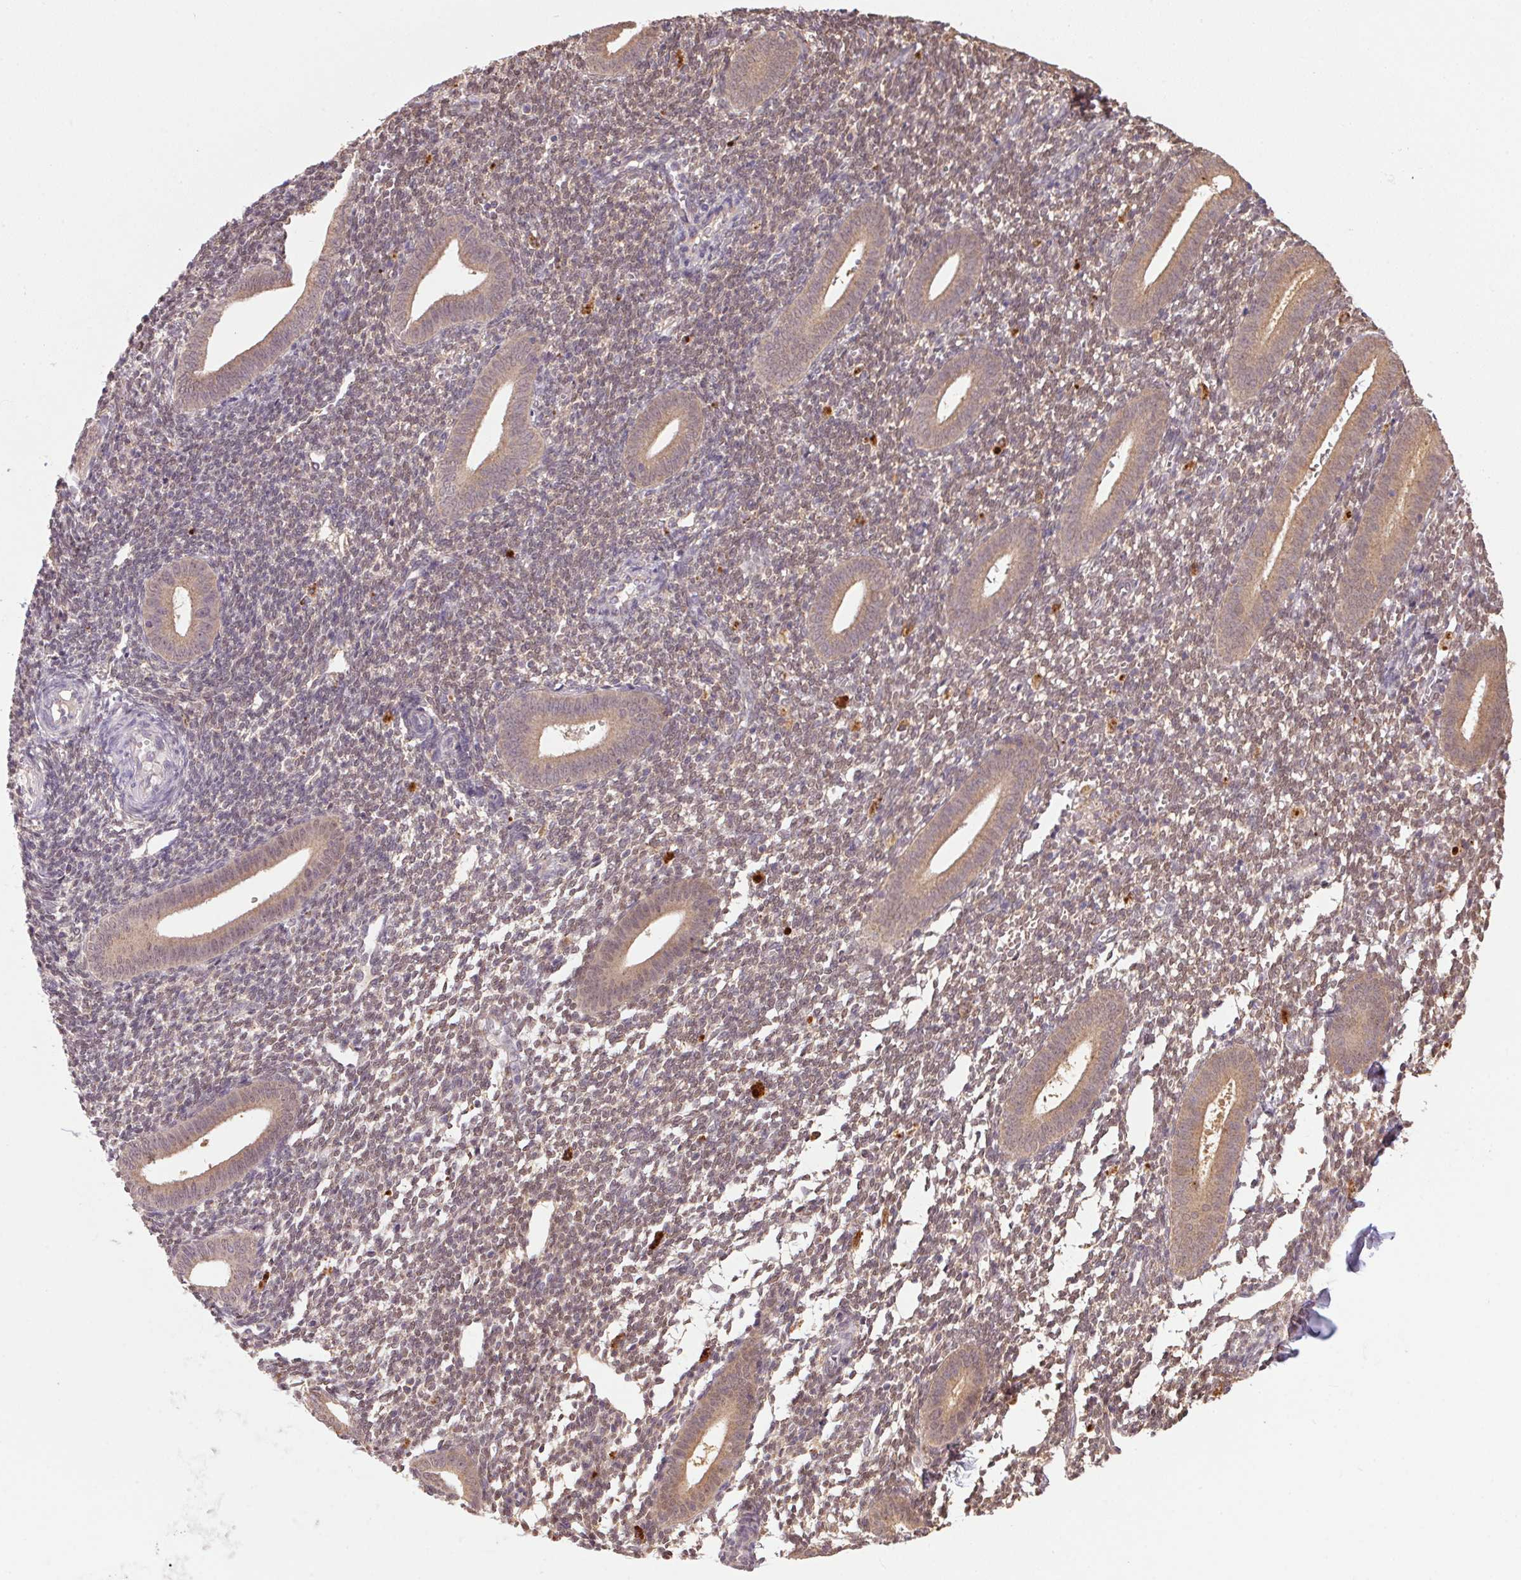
{"staining": {"intensity": "weak", "quantity": "25%-75%", "location": "cytoplasmic/membranous"}, "tissue": "endometrium", "cell_type": "Cells in endometrial stroma", "image_type": "normal", "snomed": [{"axis": "morphology", "description": "Normal tissue, NOS"}, {"axis": "topography", "description": "Endometrium"}], "caption": "Immunohistochemical staining of benign human endometrium demonstrates 25%-75% levels of weak cytoplasmic/membranous protein positivity in approximately 25%-75% of cells in endometrial stroma. (DAB (3,3'-diaminobenzidine) IHC with brightfield microscopy, high magnification).", "gene": "ADH5", "patient": {"sex": "female", "age": 25}}